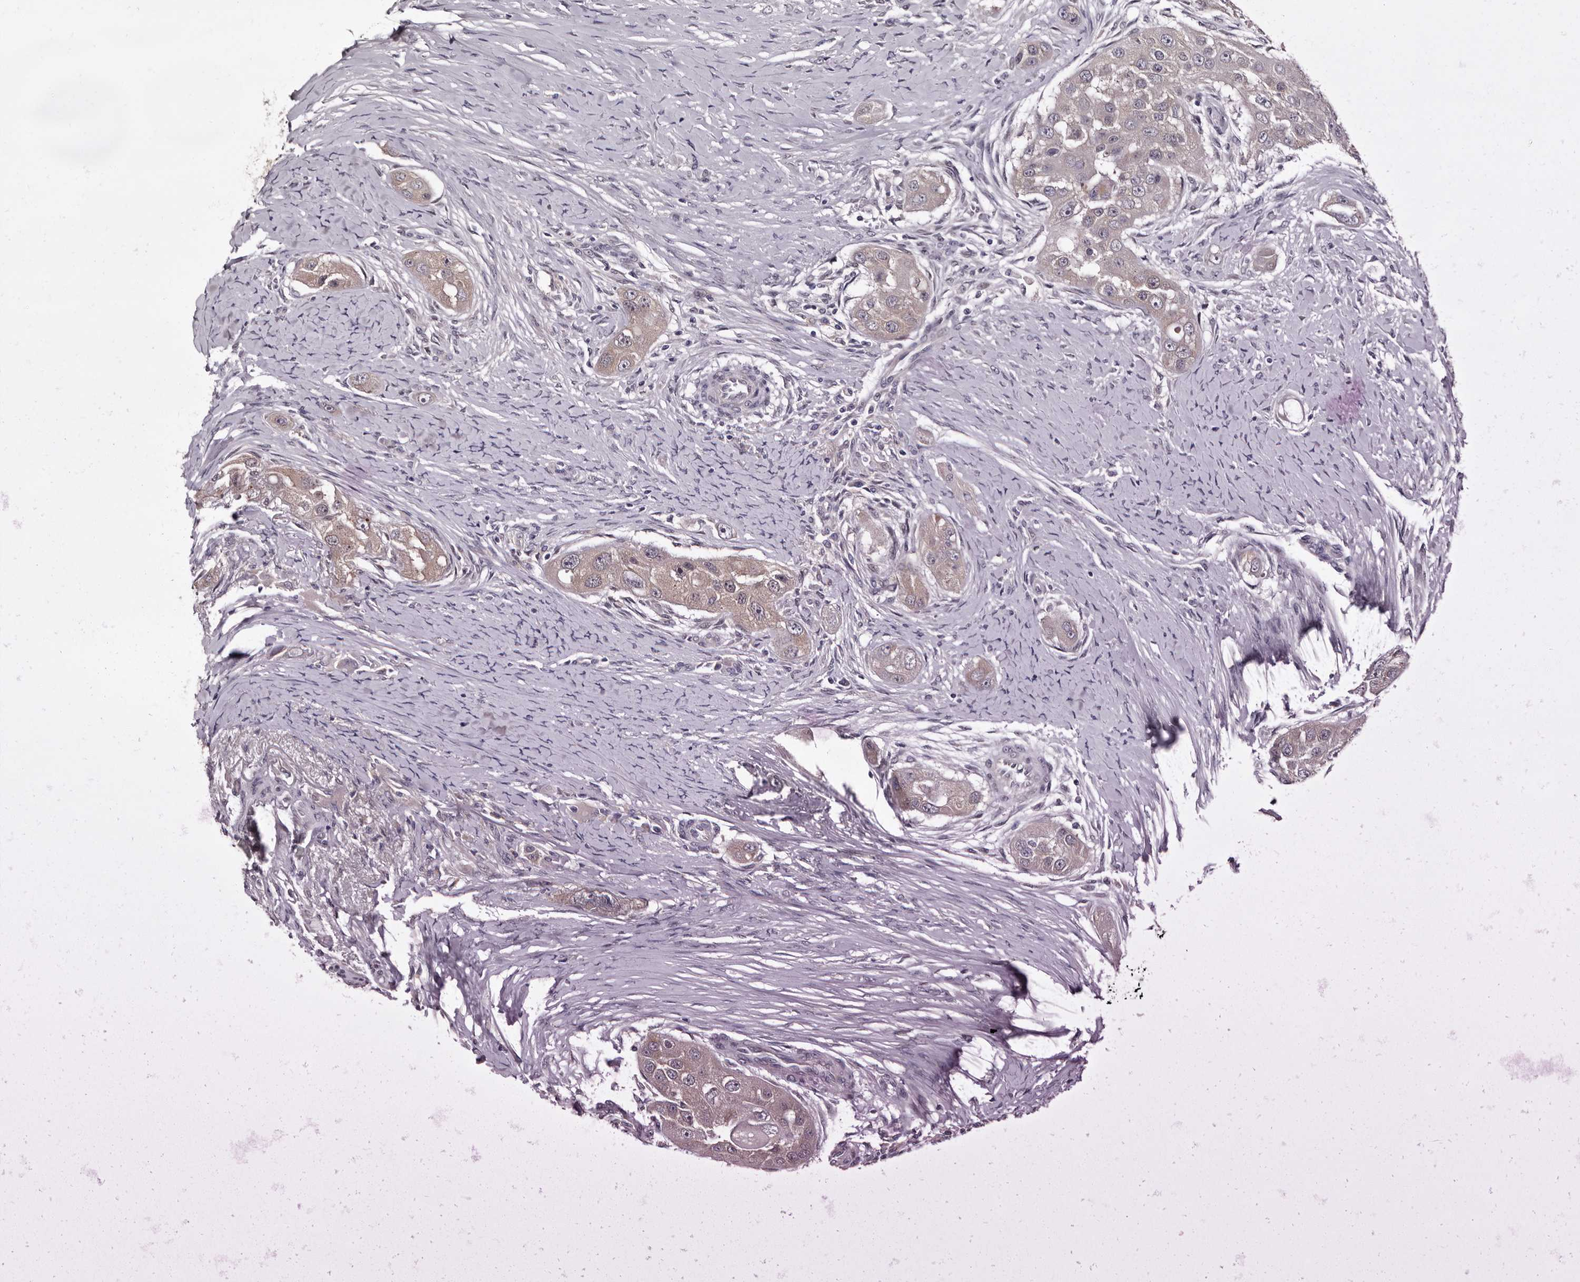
{"staining": {"intensity": "weak", "quantity": ">75%", "location": "cytoplasmic/membranous"}, "tissue": "head and neck cancer", "cell_type": "Tumor cells", "image_type": "cancer", "snomed": [{"axis": "morphology", "description": "Normal tissue, NOS"}, {"axis": "morphology", "description": "Squamous cell carcinoma, NOS"}, {"axis": "topography", "description": "Skeletal muscle"}, {"axis": "topography", "description": "Head-Neck"}], "caption": "Immunohistochemistry (IHC) of head and neck cancer demonstrates low levels of weak cytoplasmic/membranous positivity in approximately >75% of tumor cells. (DAB = brown stain, brightfield microscopy at high magnification).", "gene": "FAM91A1", "patient": {"sex": "male", "age": 51}}